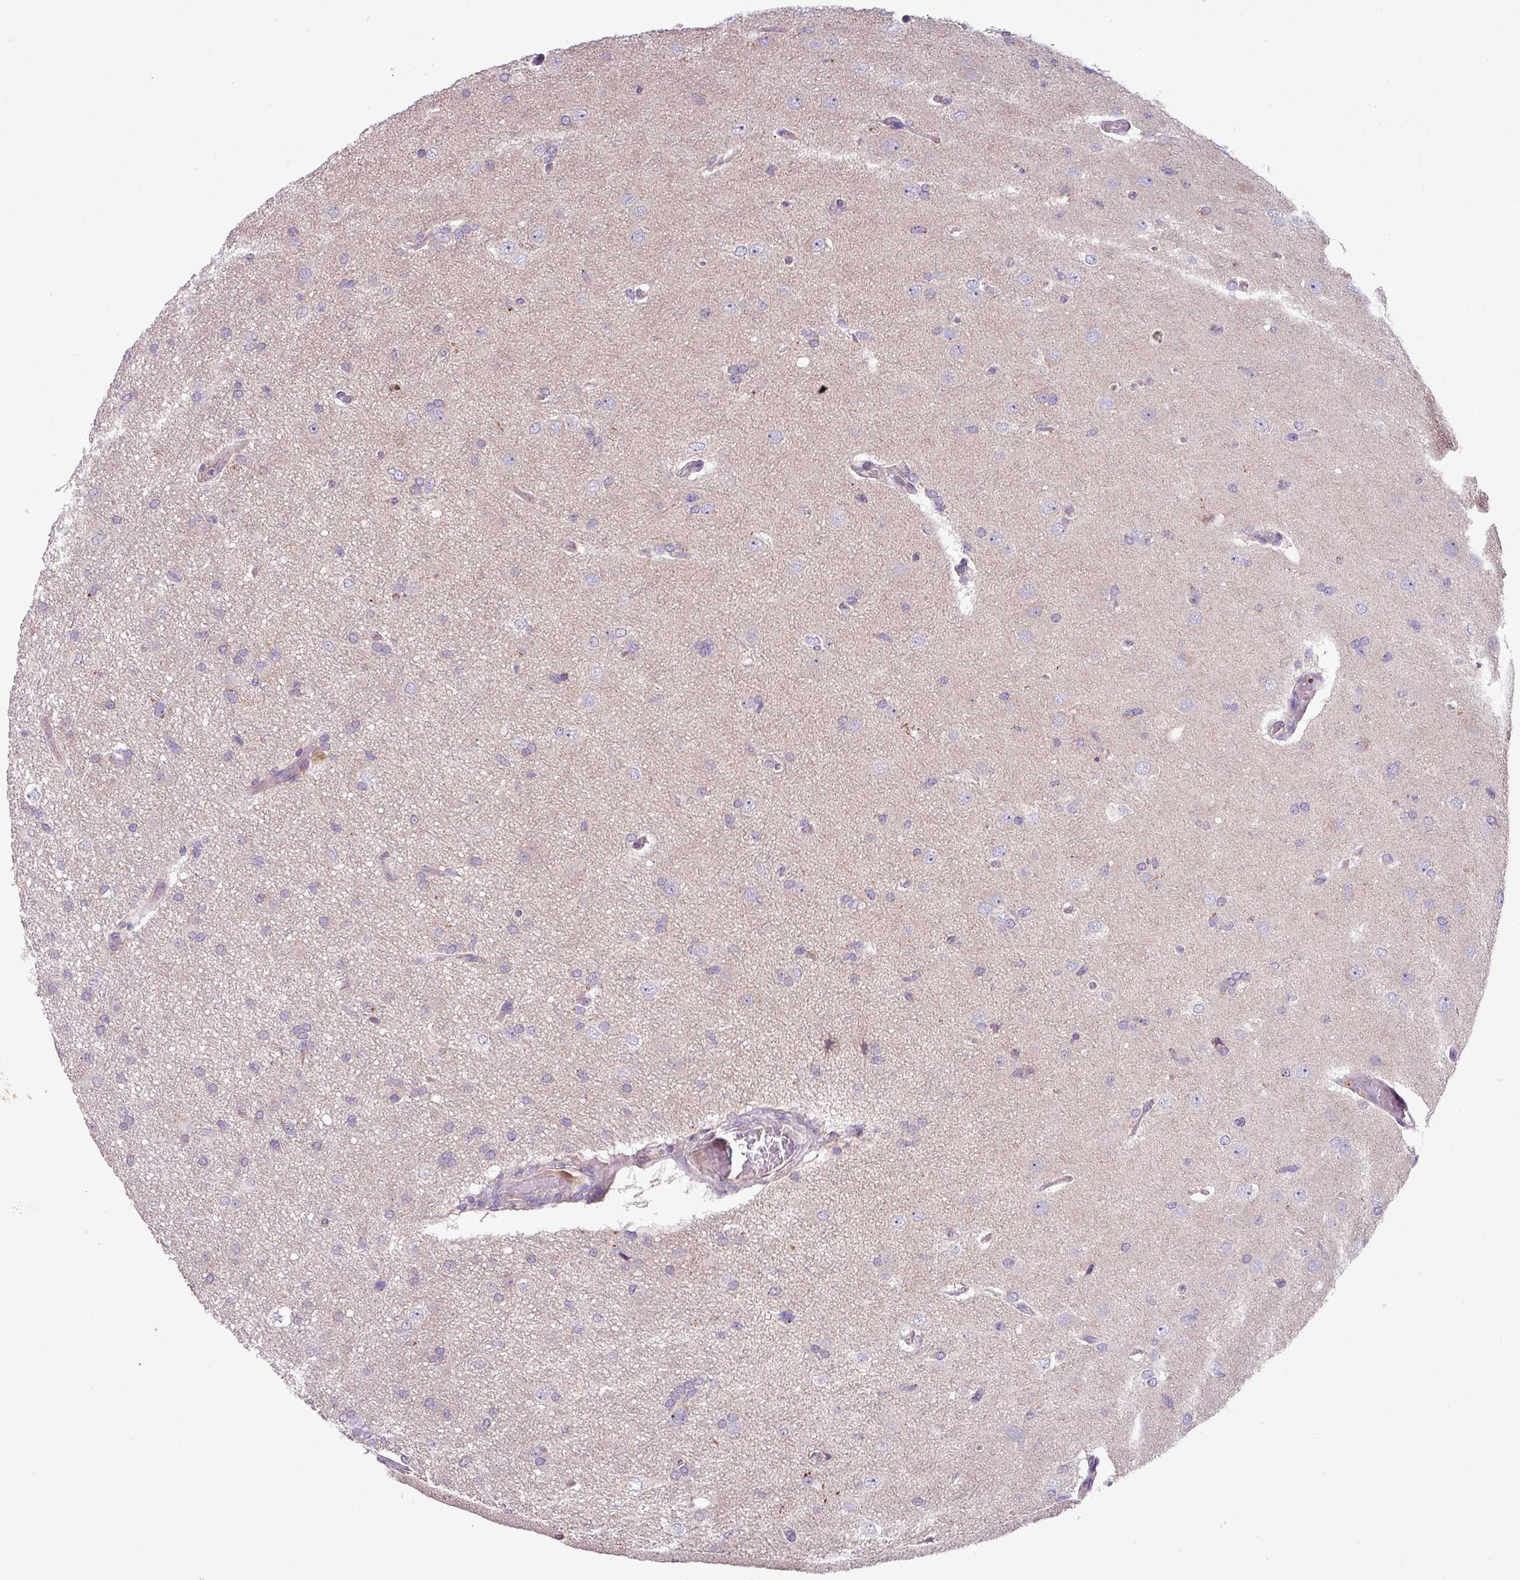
{"staining": {"intensity": "negative", "quantity": "none", "location": "none"}, "tissue": "glioma", "cell_type": "Tumor cells", "image_type": "cancer", "snomed": [{"axis": "morphology", "description": "Glioma, malignant, High grade"}, {"axis": "topography", "description": "Brain"}], "caption": "This is a histopathology image of IHC staining of malignant glioma (high-grade), which shows no expression in tumor cells.", "gene": "LRRC9", "patient": {"sex": "male", "age": 53}}